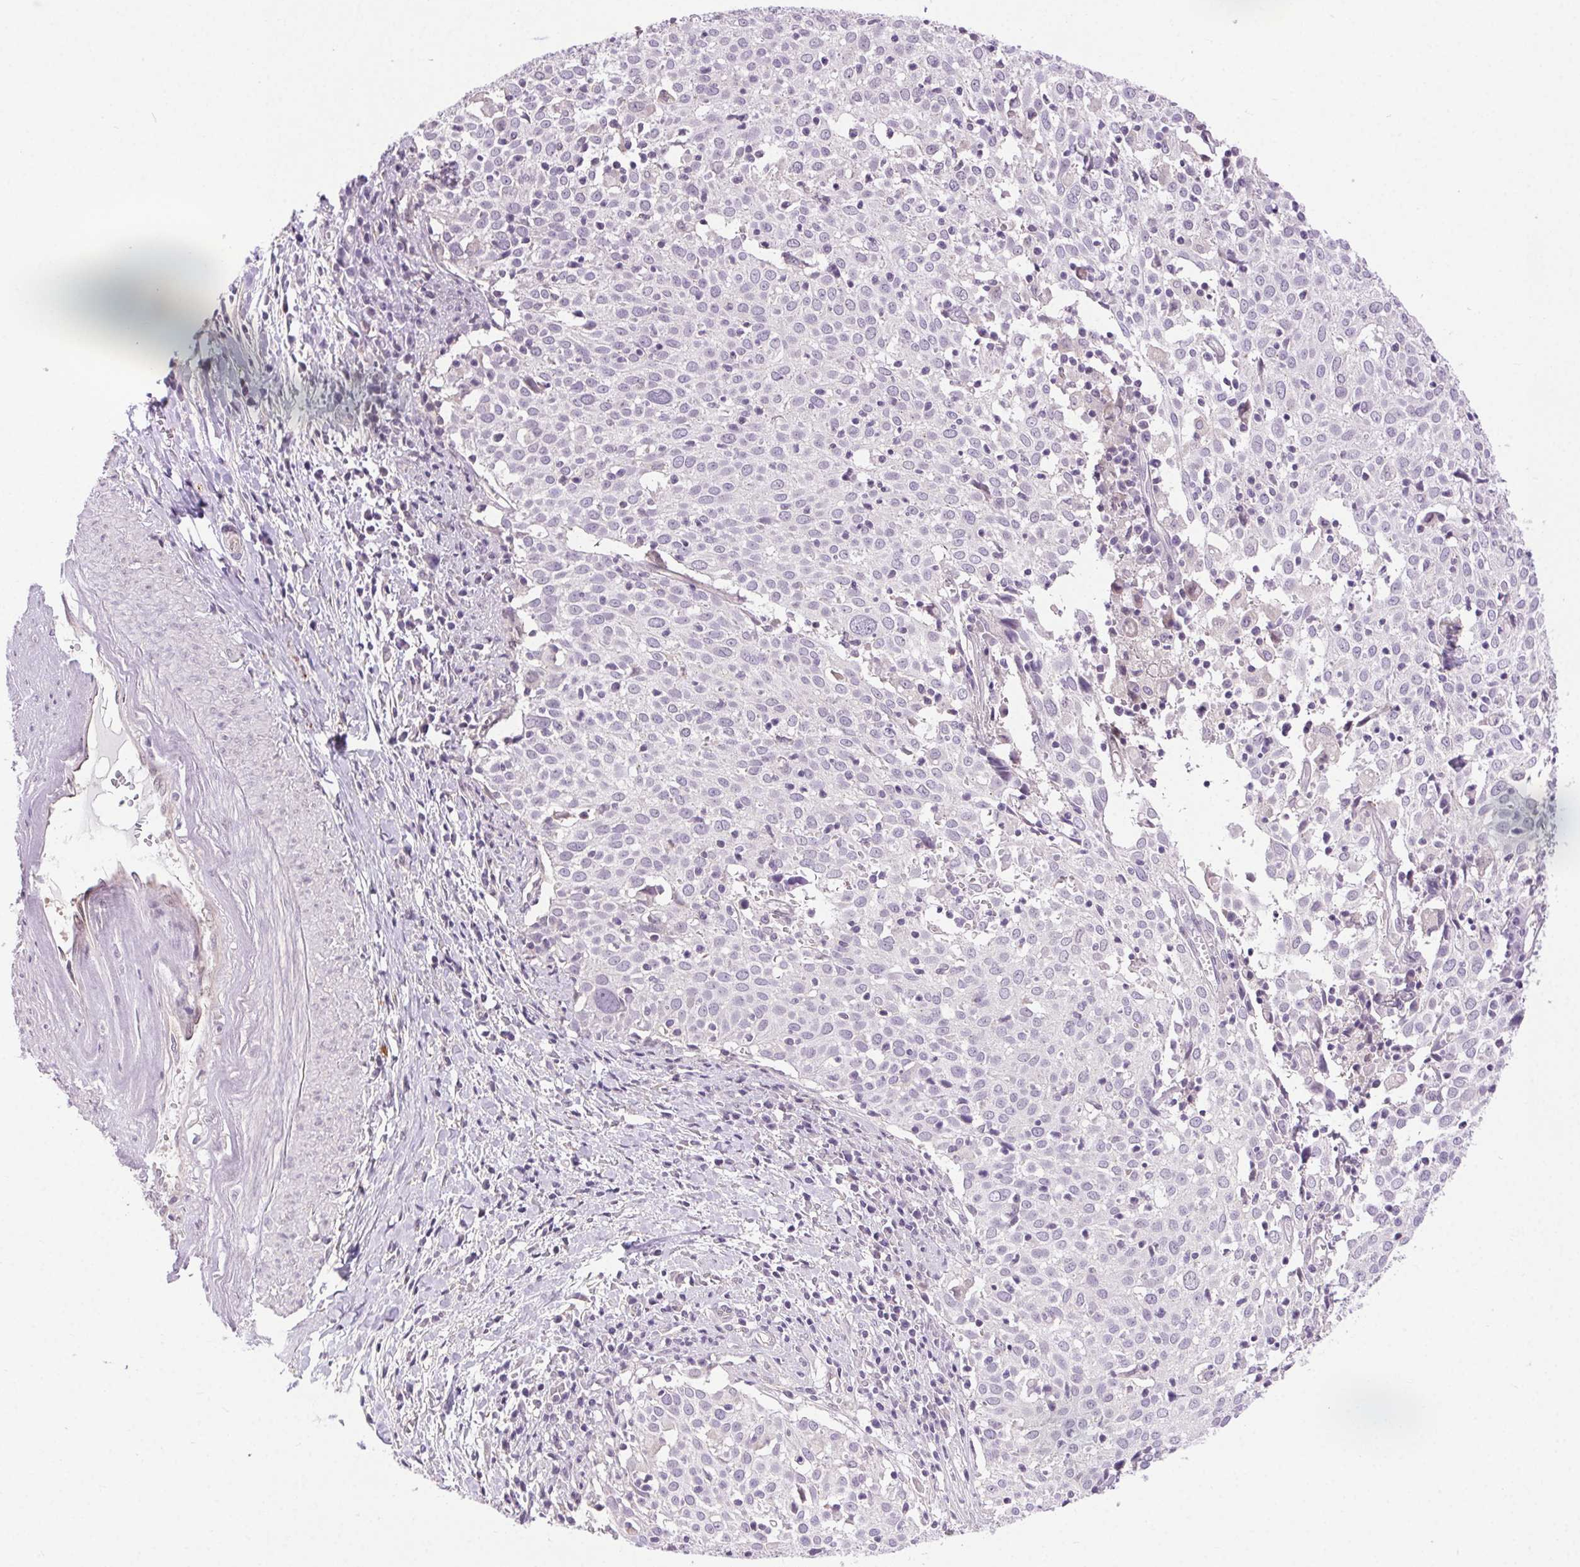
{"staining": {"intensity": "negative", "quantity": "none", "location": "none"}, "tissue": "cervical cancer", "cell_type": "Tumor cells", "image_type": "cancer", "snomed": [{"axis": "morphology", "description": "Squamous cell carcinoma, NOS"}, {"axis": "topography", "description": "Cervix"}], "caption": "Immunohistochemistry photomicrograph of cervical squamous cell carcinoma stained for a protein (brown), which demonstrates no staining in tumor cells. The staining is performed using DAB brown chromogen with nuclei counter-stained in using hematoxylin.", "gene": "SYT11", "patient": {"sex": "female", "age": 39}}